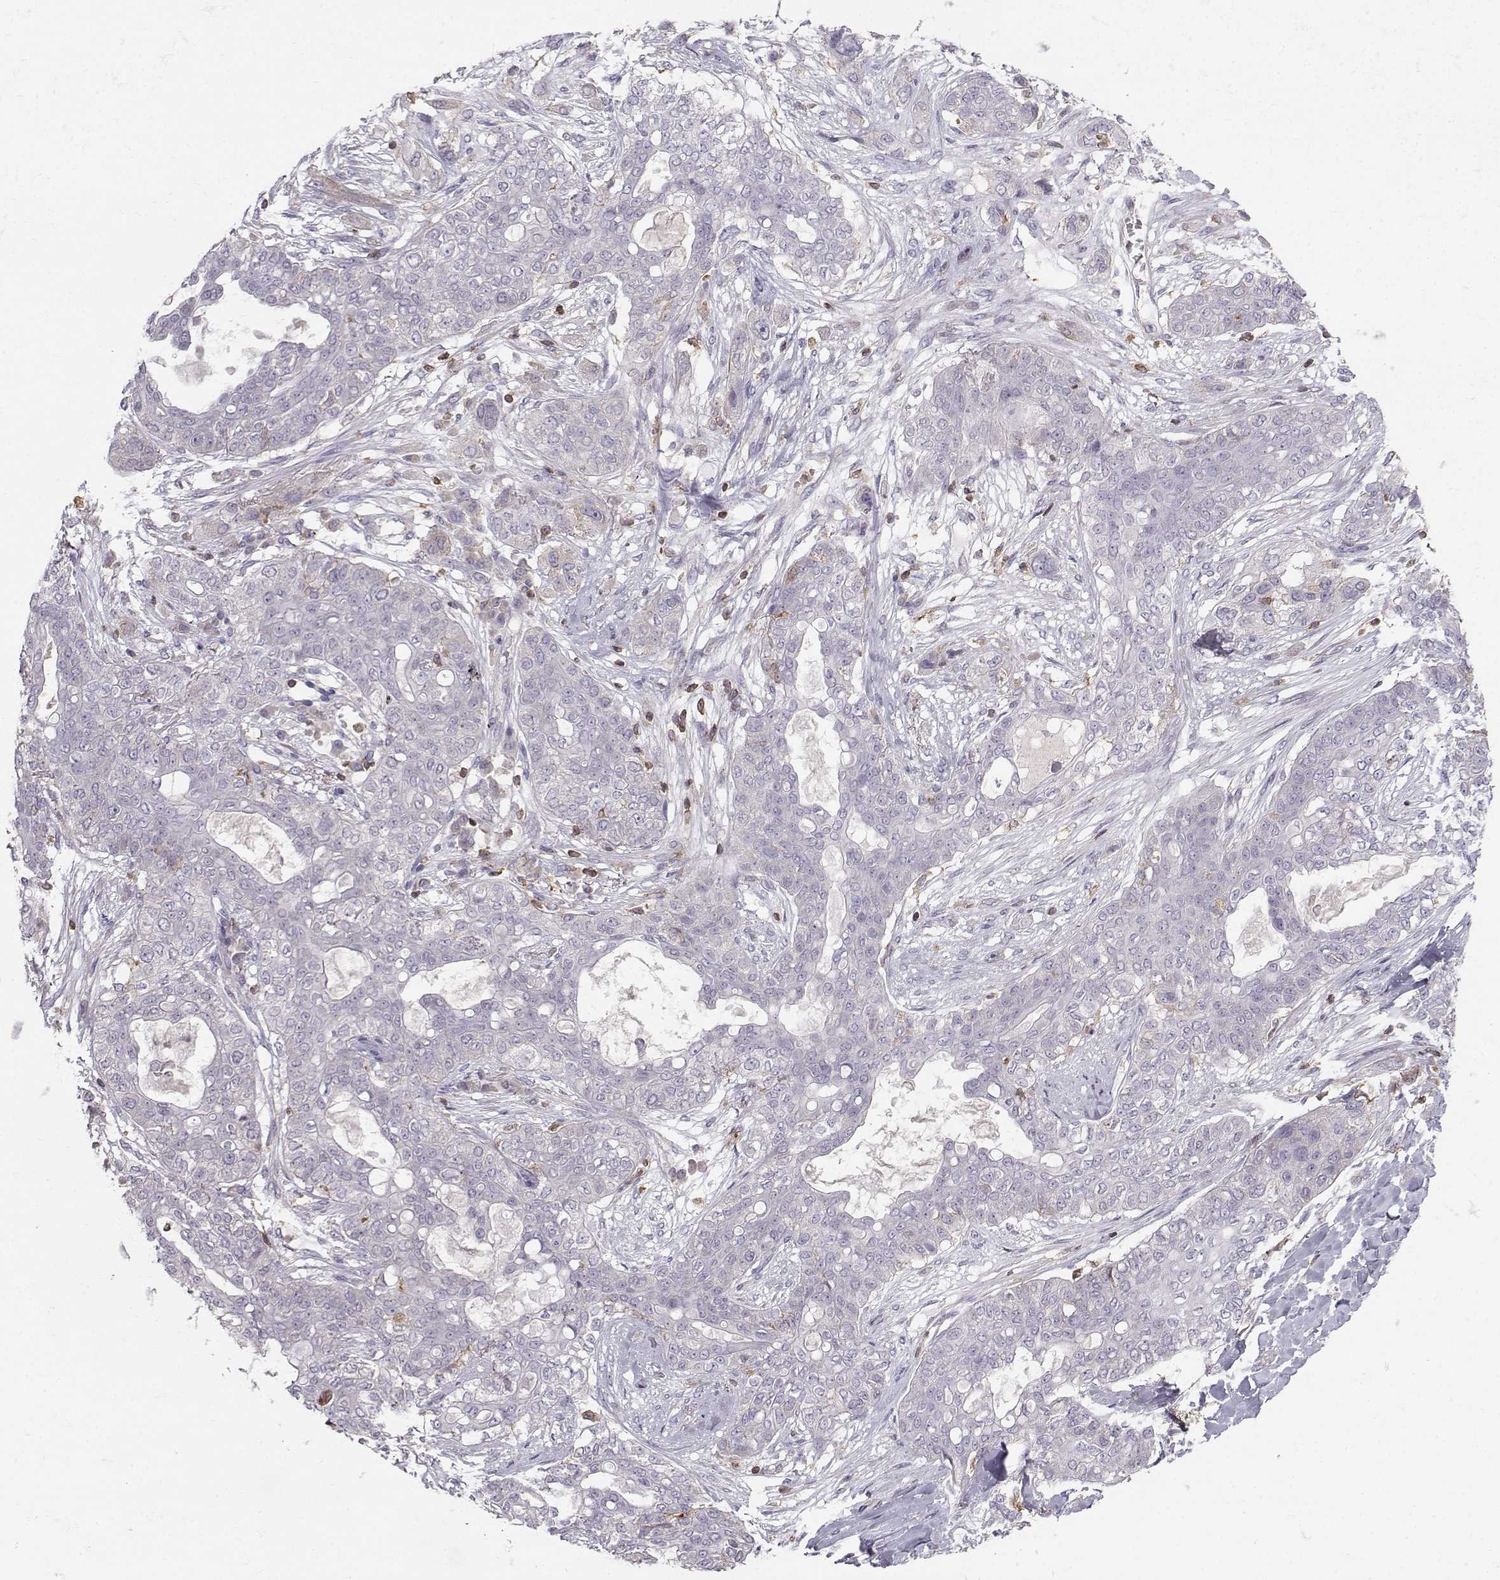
{"staining": {"intensity": "negative", "quantity": "none", "location": "none"}, "tissue": "lung cancer", "cell_type": "Tumor cells", "image_type": "cancer", "snomed": [{"axis": "morphology", "description": "Squamous cell carcinoma, NOS"}, {"axis": "topography", "description": "Lung"}], "caption": "Squamous cell carcinoma (lung) stained for a protein using IHC demonstrates no staining tumor cells.", "gene": "ZBTB32", "patient": {"sex": "female", "age": 70}}